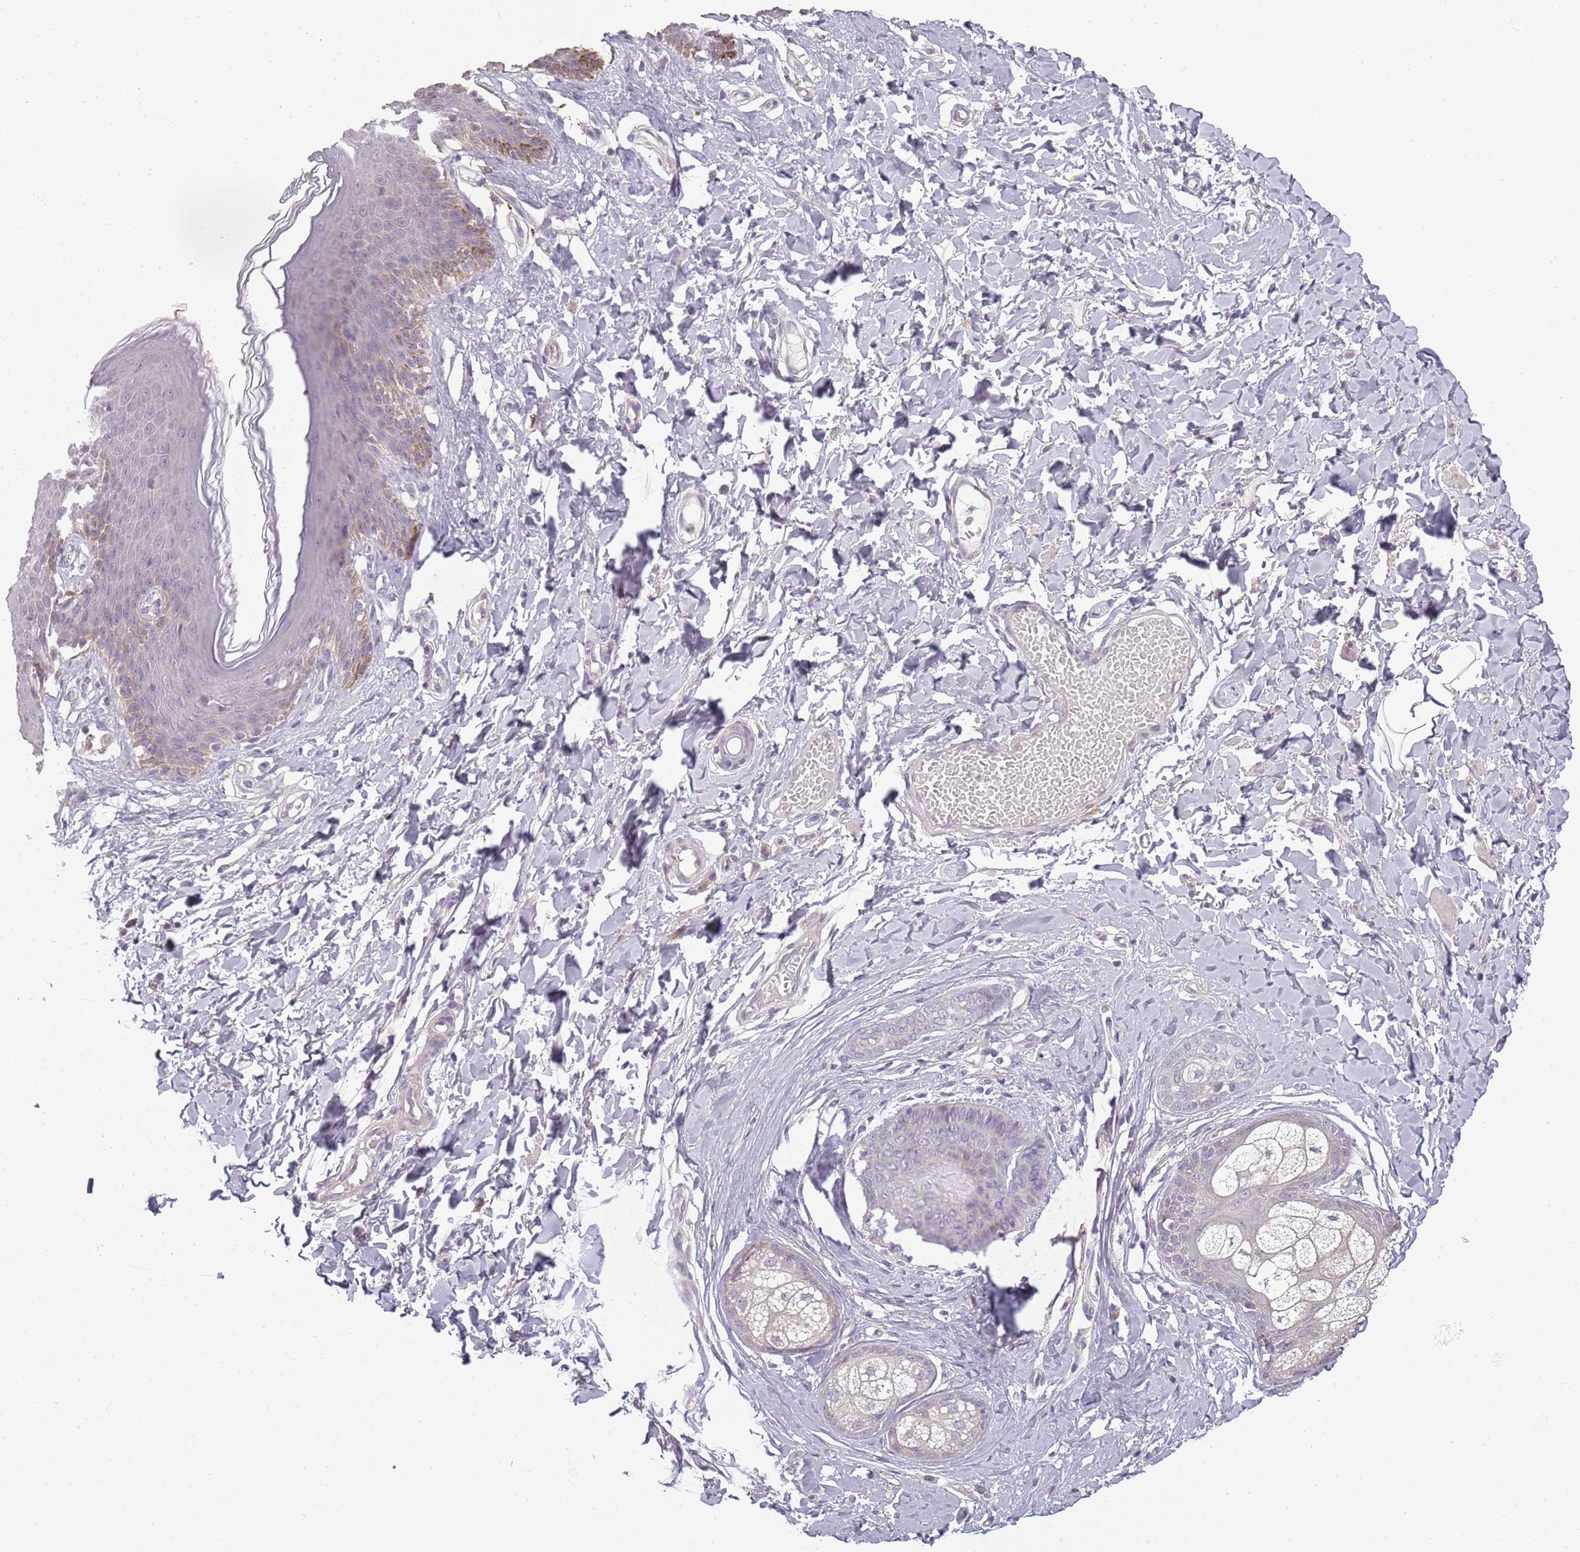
{"staining": {"intensity": "moderate", "quantity": "<25%", "location": "cytoplasmic/membranous"}, "tissue": "skin", "cell_type": "Epidermal cells", "image_type": "normal", "snomed": [{"axis": "morphology", "description": "Normal tissue, NOS"}, {"axis": "topography", "description": "Vulva"}], "caption": "There is low levels of moderate cytoplasmic/membranous staining in epidermal cells of unremarkable skin, as demonstrated by immunohistochemical staining (brown color).", "gene": "CC2D2B", "patient": {"sex": "female", "age": 66}}